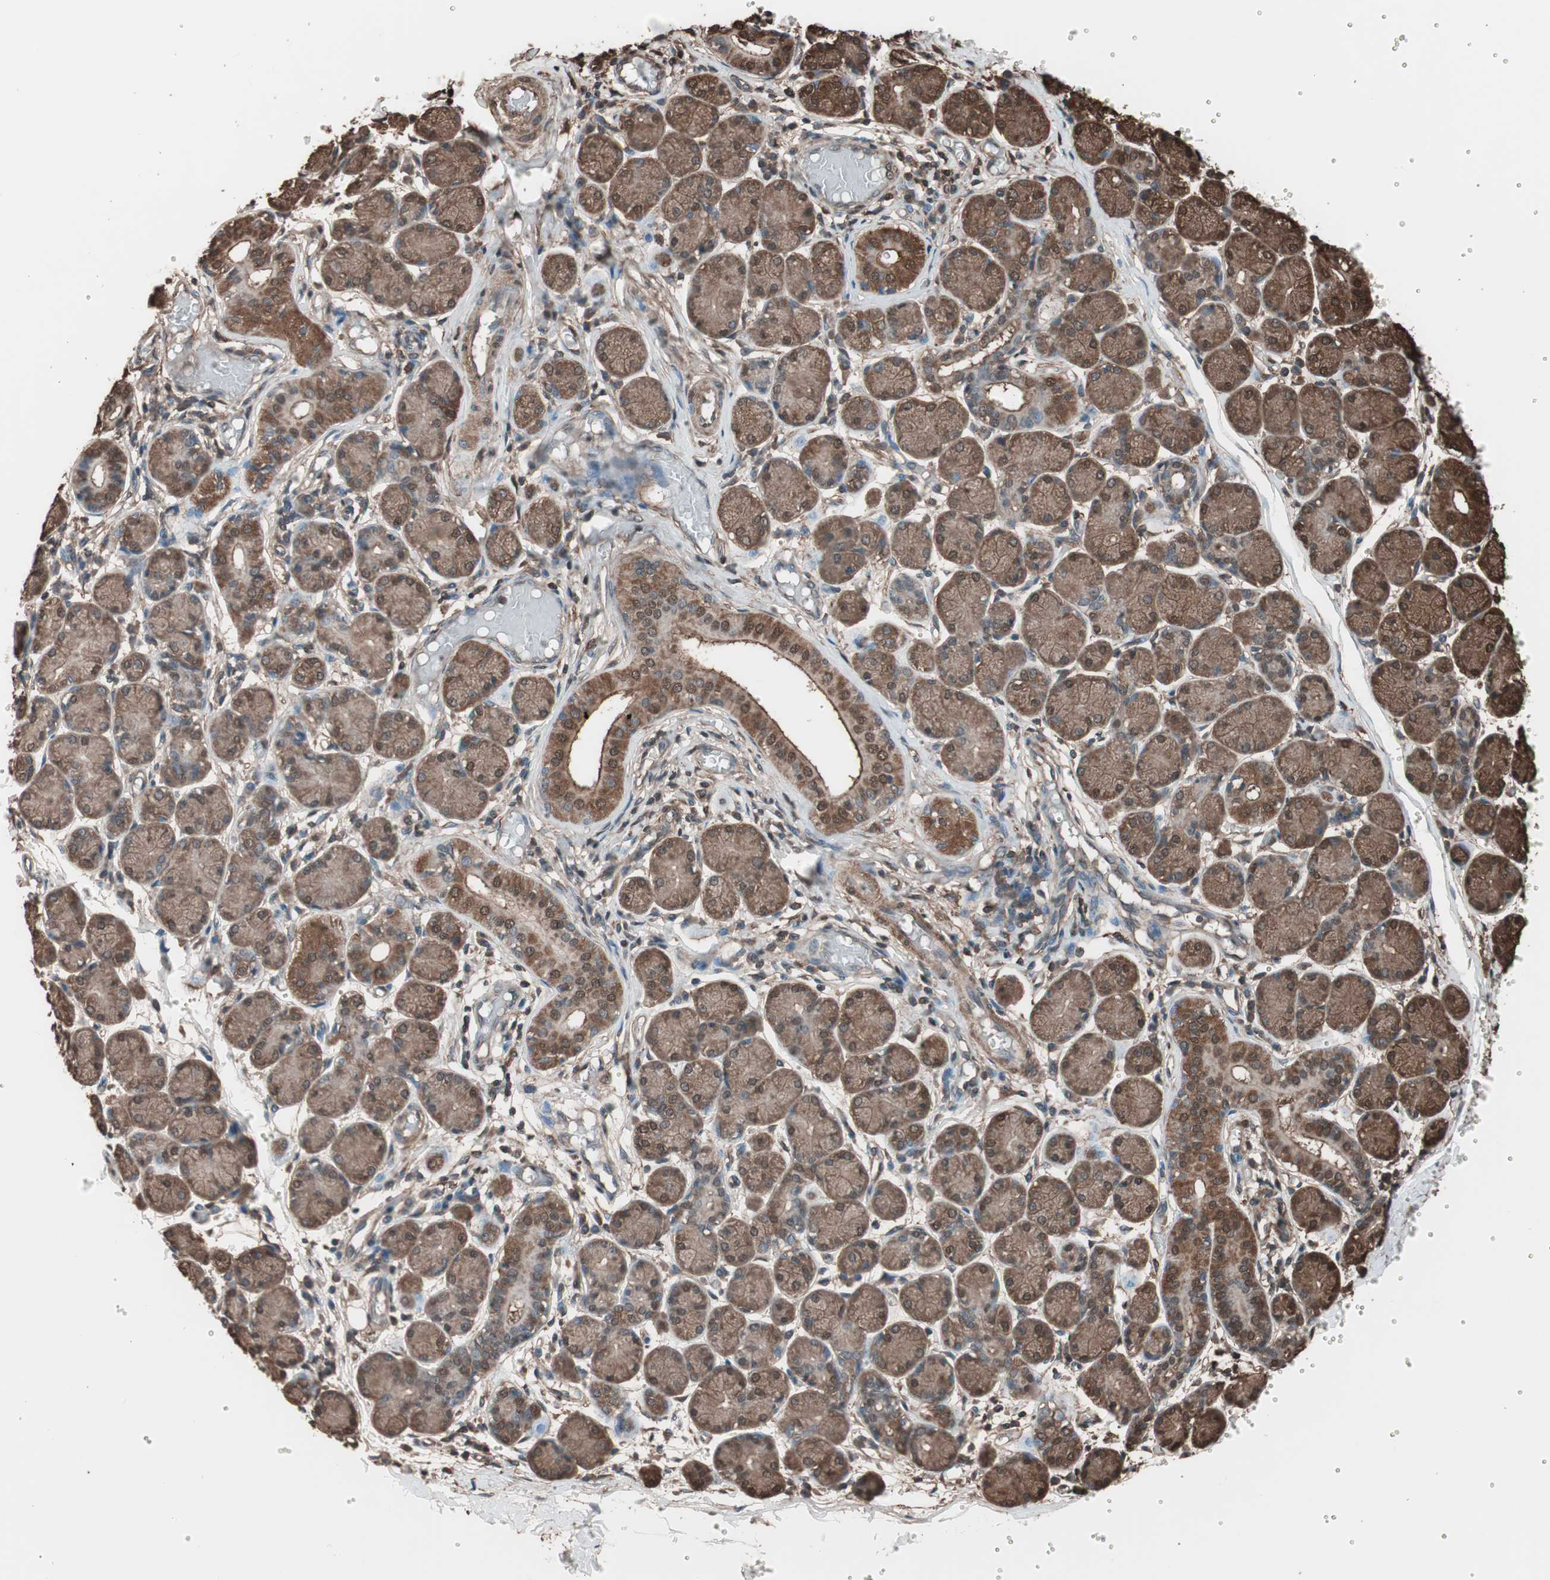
{"staining": {"intensity": "moderate", "quantity": ">75%", "location": "cytoplasmic/membranous"}, "tissue": "salivary gland", "cell_type": "Glandular cells", "image_type": "normal", "snomed": [{"axis": "morphology", "description": "Normal tissue, NOS"}, {"axis": "topography", "description": "Salivary gland"}], "caption": "Moderate cytoplasmic/membranous staining is appreciated in about >75% of glandular cells in normal salivary gland.", "gene": "CALM2", "patient": {"sex": "female", "age": 24}}